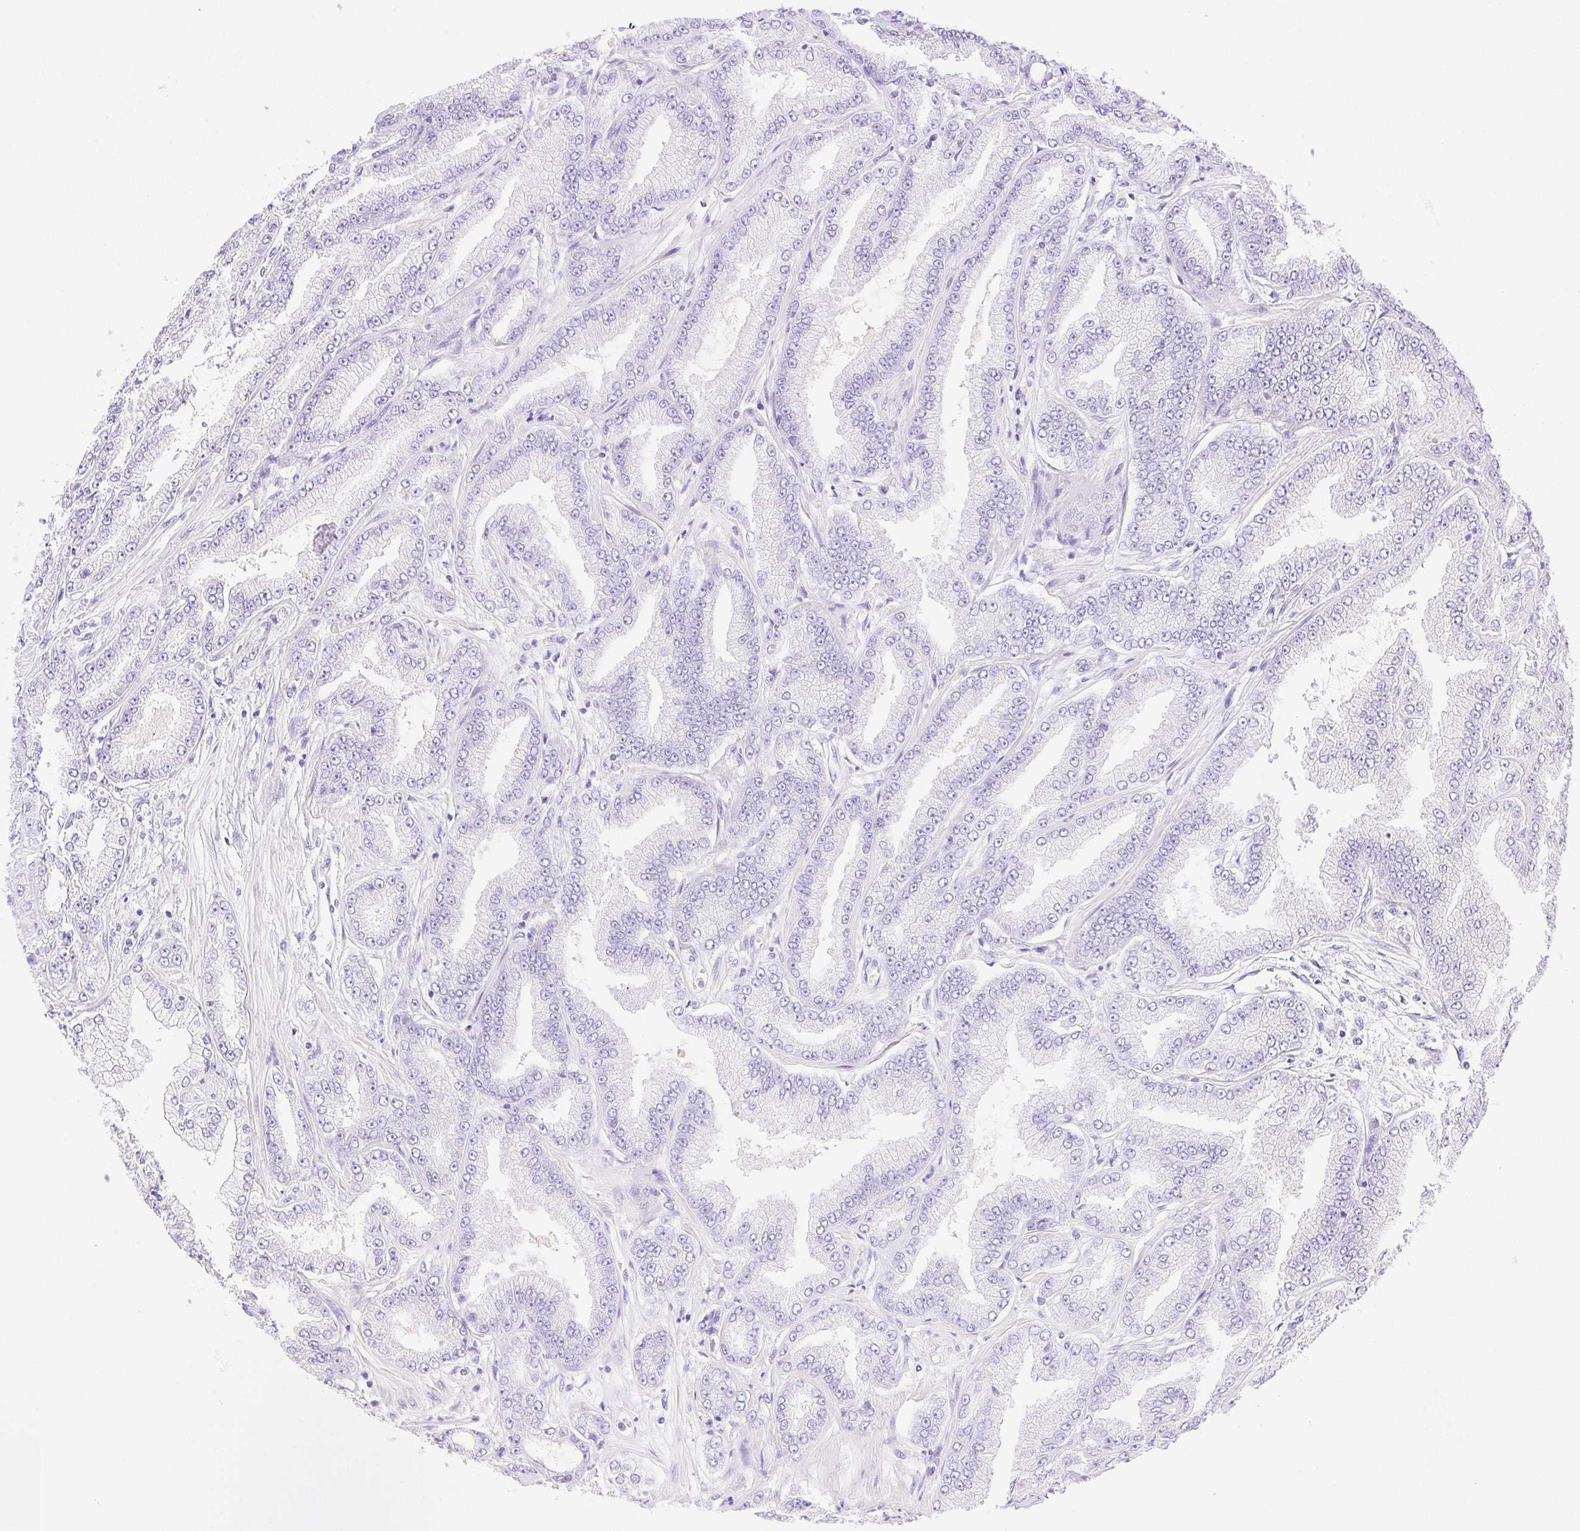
{"staining": {"intensity": "negative", "quantity": "none", "location": "none"}, "tissue": "prostate cancer", "cell_type": "Tumor cells", "image_type": "cancer", "snomed": [{"axis": "morphology", "description": "Adenocarcinoma, Low grade"}, {"axis": "topography", "description": "Prostate"}], "caption": "This photomicrograph is of prostate cancer (low-grade adenocarcinoma) stained with immunohistochemistry (IHC) to label a protein in brown with the nuclei are counter-stained blue. There is no staining in tumor cells. (Stains: DAB (3,3'-diaminobenzidine) immunohistochemistry with hematoxylin counter stain, Microscopy: brightfield microscopy at high magnification).", "gene": "SPACA4", "patient": {"sex": "male", "age": 55}}